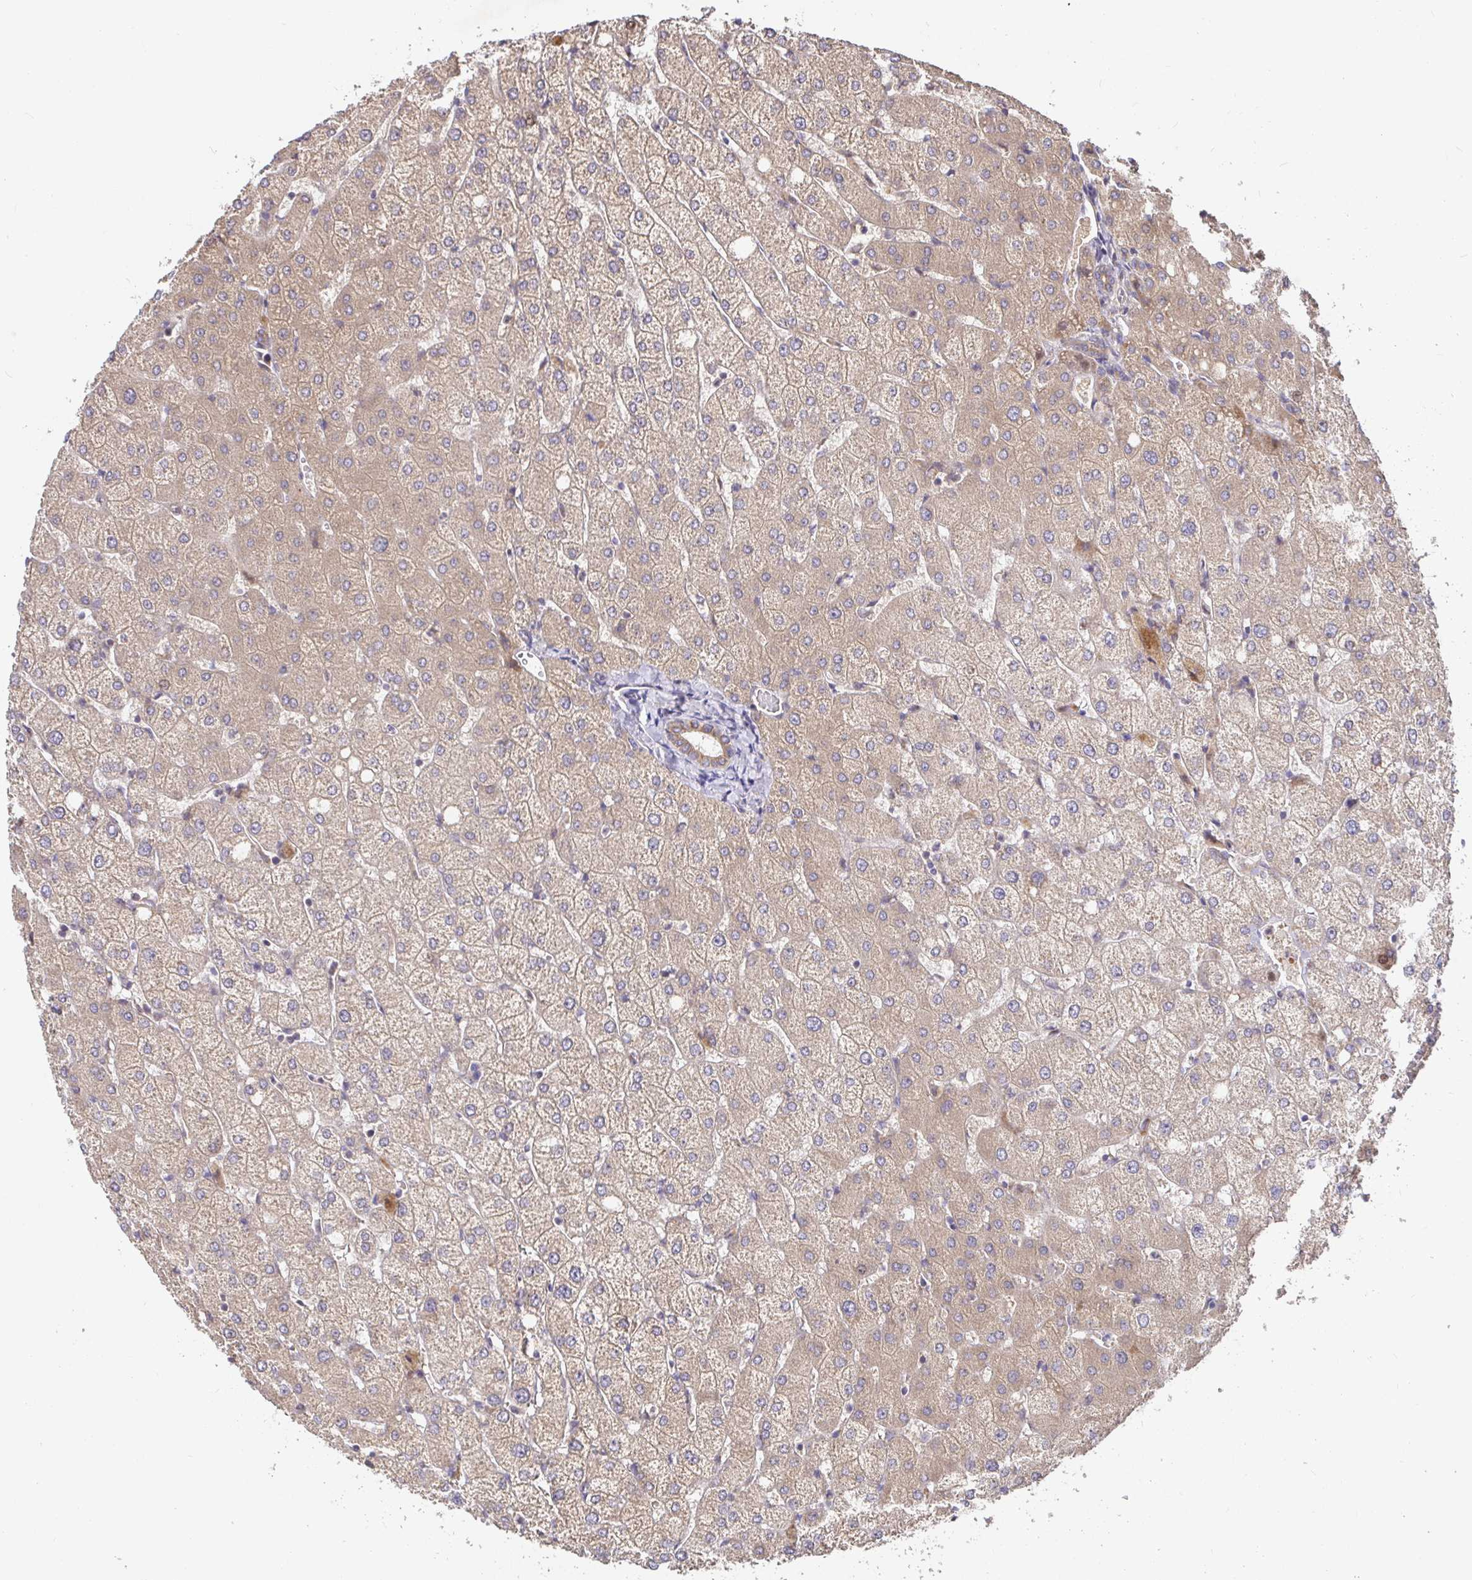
{"staining": {"intensity": "weak", "quantity": ">75%", "location": "cytoplasmic/membranous"}, "tissue": "liver", "cell_type": "Cholangiocytes", "image_type": "normal", "snomed": [{"axis": "morphology", "description": "Normal tissue, NOS"}, {"axis": "topography", "description": "Liver"}], "caption": "Immunohistochemical staining of benign human liver exhibits >75% levels of weak cytoplasmic/membranous protein expression in approximately >75% of cholangiocytes. (Stains: DAB (3,3'-diaminobenzidine) in brown, nuclei in blue, Microscopy: brightfield microscopy at high magnification).", "gene": "ELP1", "patient": {"sex": "female", "age": 54}}